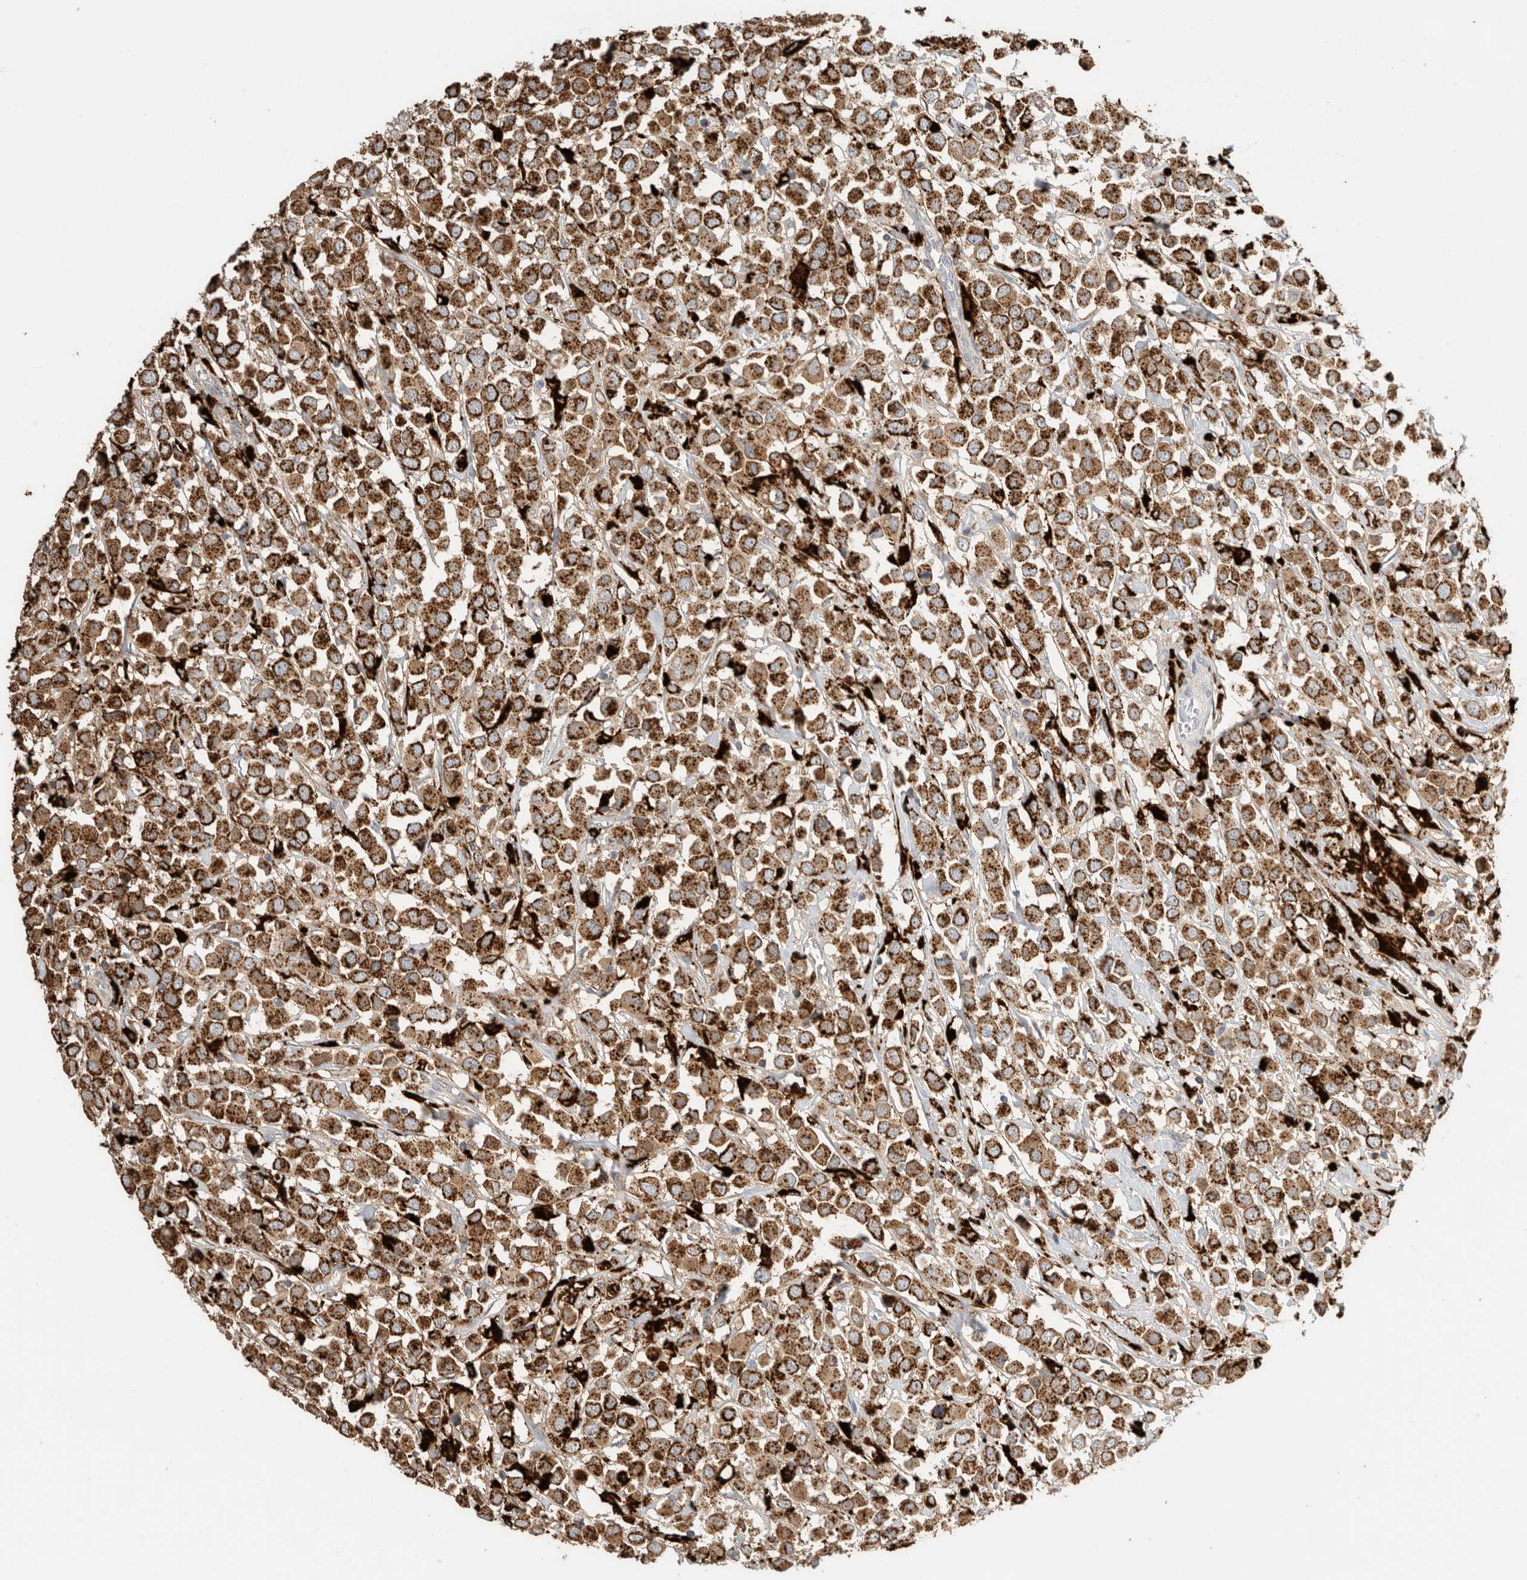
{"staining": {"intensity": "strong", "quantity": ">75%", "location": "cytoplasmic/membranous"}, "tissue": "breast cancer", "cell_type": "Tumor cells", "image_type": "cancer", "snomed": [{"axis": "morphology", "description": "Duct carcinoma"}, {"axis": "topography", "description": "Breast"}], "caption": "Tumor cells reveal high levels of strong cytoplasmic/membranous staining in about >75% of cells in human breast intraductal carcinoma.", "gene": "GGH", "patient": {"sex": "female", "age": 61}}